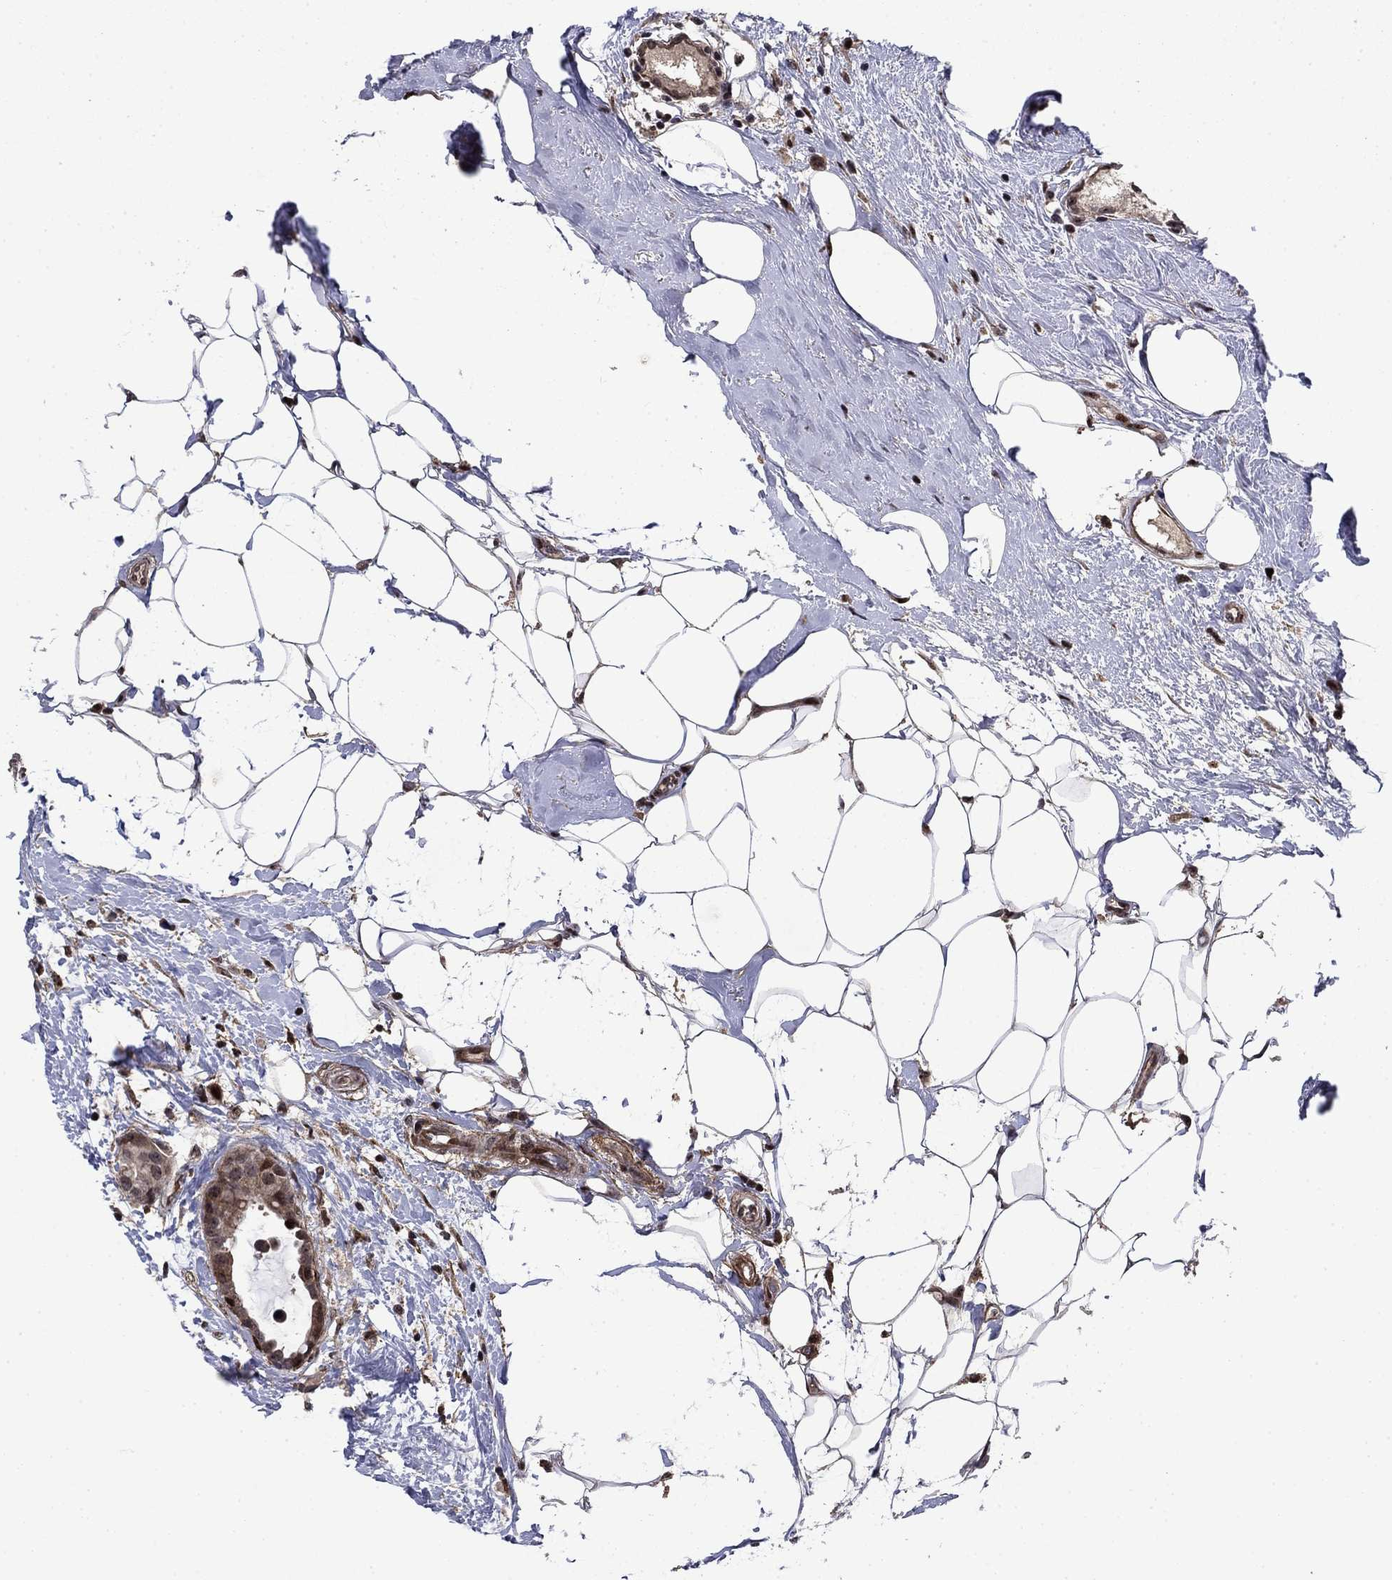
{"staining": {"intensity": "strong", "quantity": "25%-75%", "location": "cytoplasmic/membranous,nuclear"}, "tissue": "breast cancer", "cell_type": "Tumor cells", "image_type": "cancer", "snomed": [{"axis": "morphology", "description": "Duct carcinoma"}, {"axis": "topography", "description": "Breast"}], "caption": "DAB immunohistochemical staining of breast invasive ductal carcinoma displays strong cytoplasmic/membranous and nuclear protein positivity in about 25%-75% of tumor cells.", "gene": "AGTPBP1", "patient": {"sex": "female", "age": 45}}